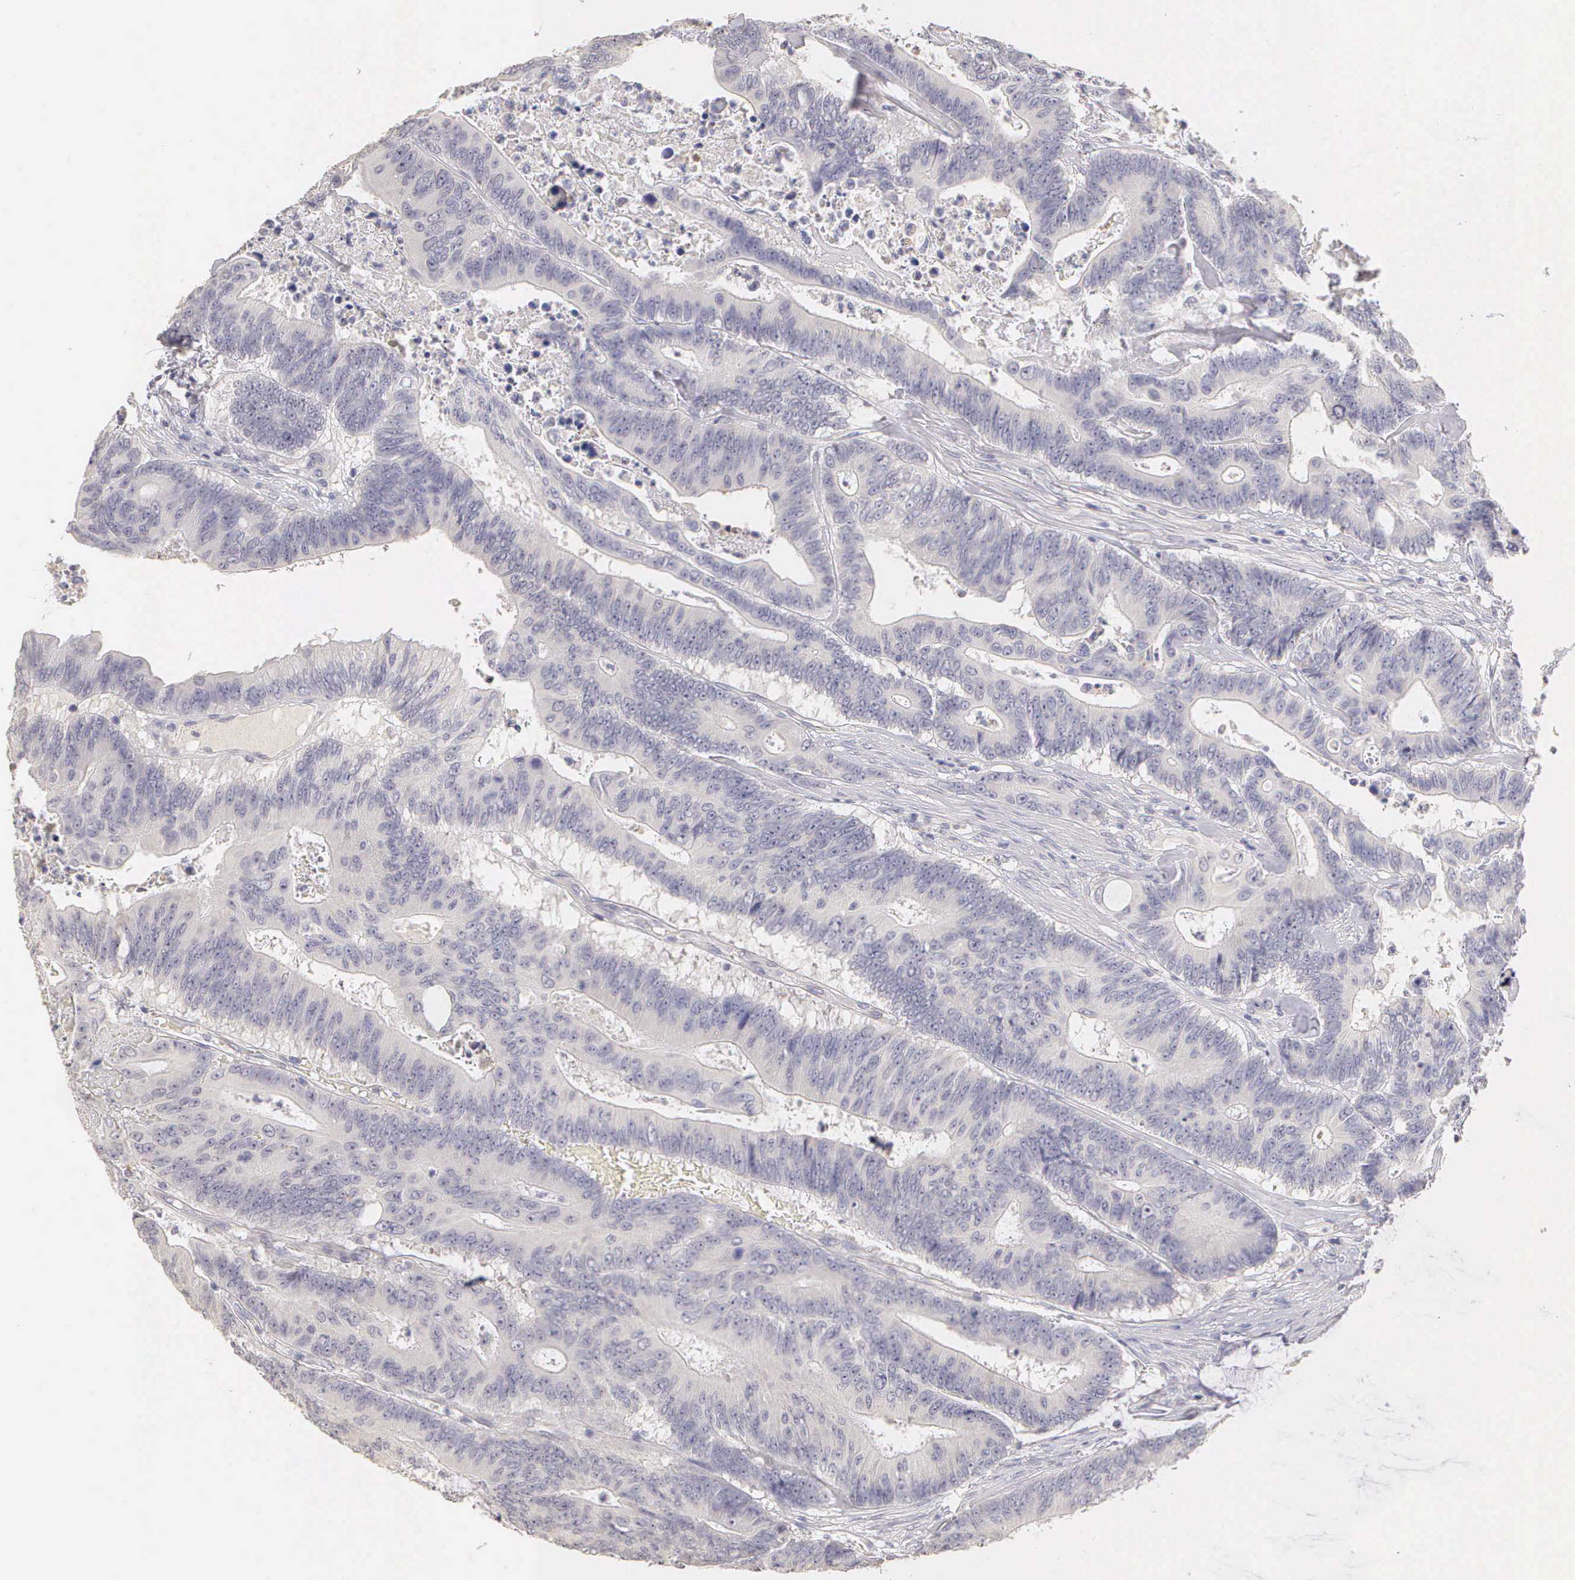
{"staining": {"intensity": "negative", "quantity": "none", "location": "none"}, "tissue": "colorectal cancer", "cell_type": "Tumor cells", "image_type": "cancer", "snomed": [{"axis": "morphology", "description": "Adenocarcinoma, NOS"}, {"axis": "topography", "description": "Colon"}], "caption": "Colorectal cancer (adenocarcinoma) stained for a protein using IHC displays no staining tumor cells.", "gene": "ESR1", "patient": {"sex": "male", "age": 65}}